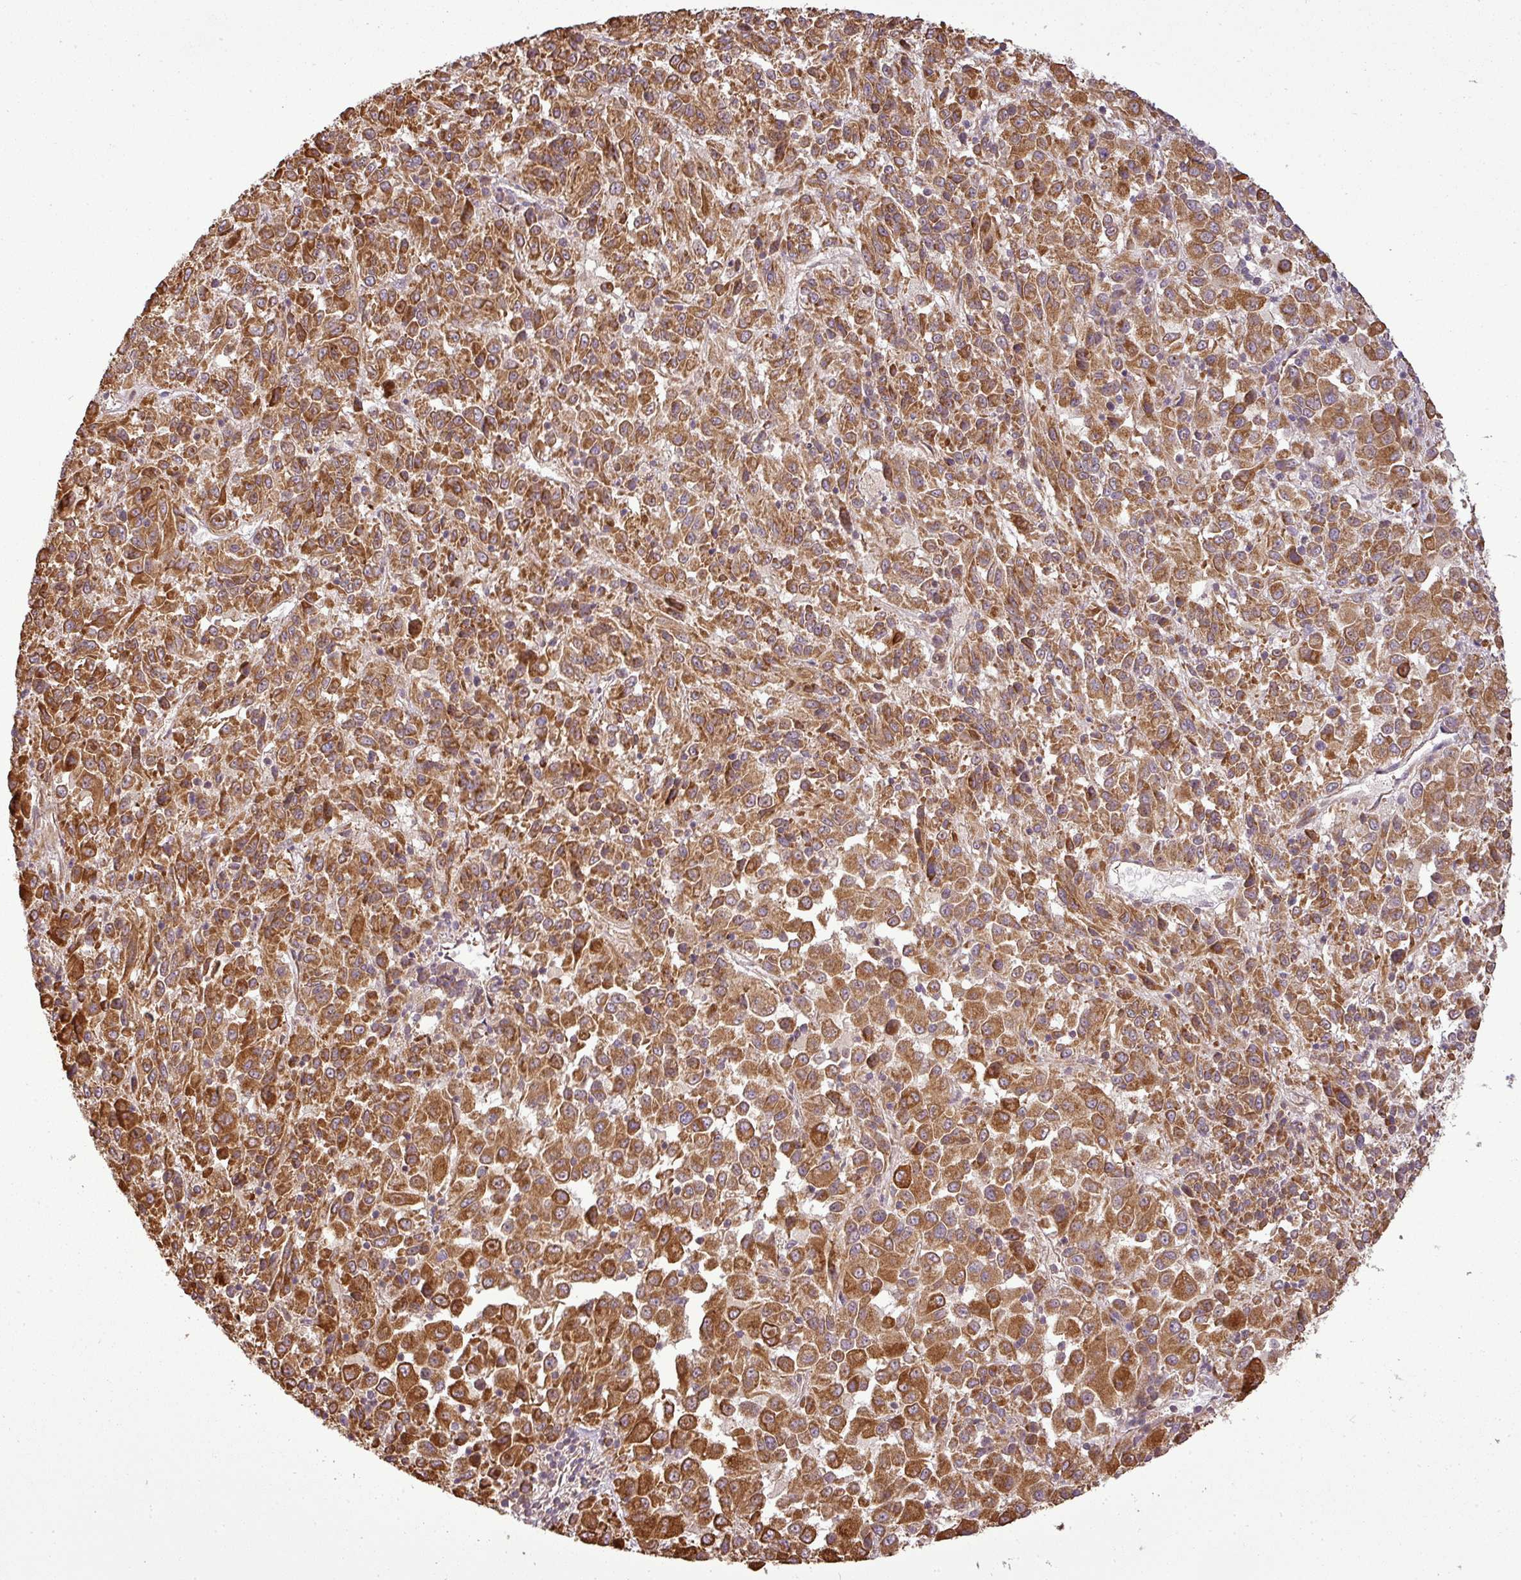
{"staining": {"intensity": "strong", "quantity": ">75%", "location": "cytoplasmic/membranous,nuclear"}, "tissue": "melanoma", "cell_type": "Tumor cells", "image_type": "cancer", "snomed": [{"axis": "morphology", "description": "Malignant melanoma, Metastatic site"}, {"axis": "topography", "description": "Lung"}], "caption": "Immunohistochemistry (IHC) of human malignant melanoma (metastatic site) exhibits high levels of strong cytoplasmic/membranous and nuclear staining in approximately >75% of tumor cells.", "gene": "FAIM", "patient": {"sex": "male", "age": 64}}